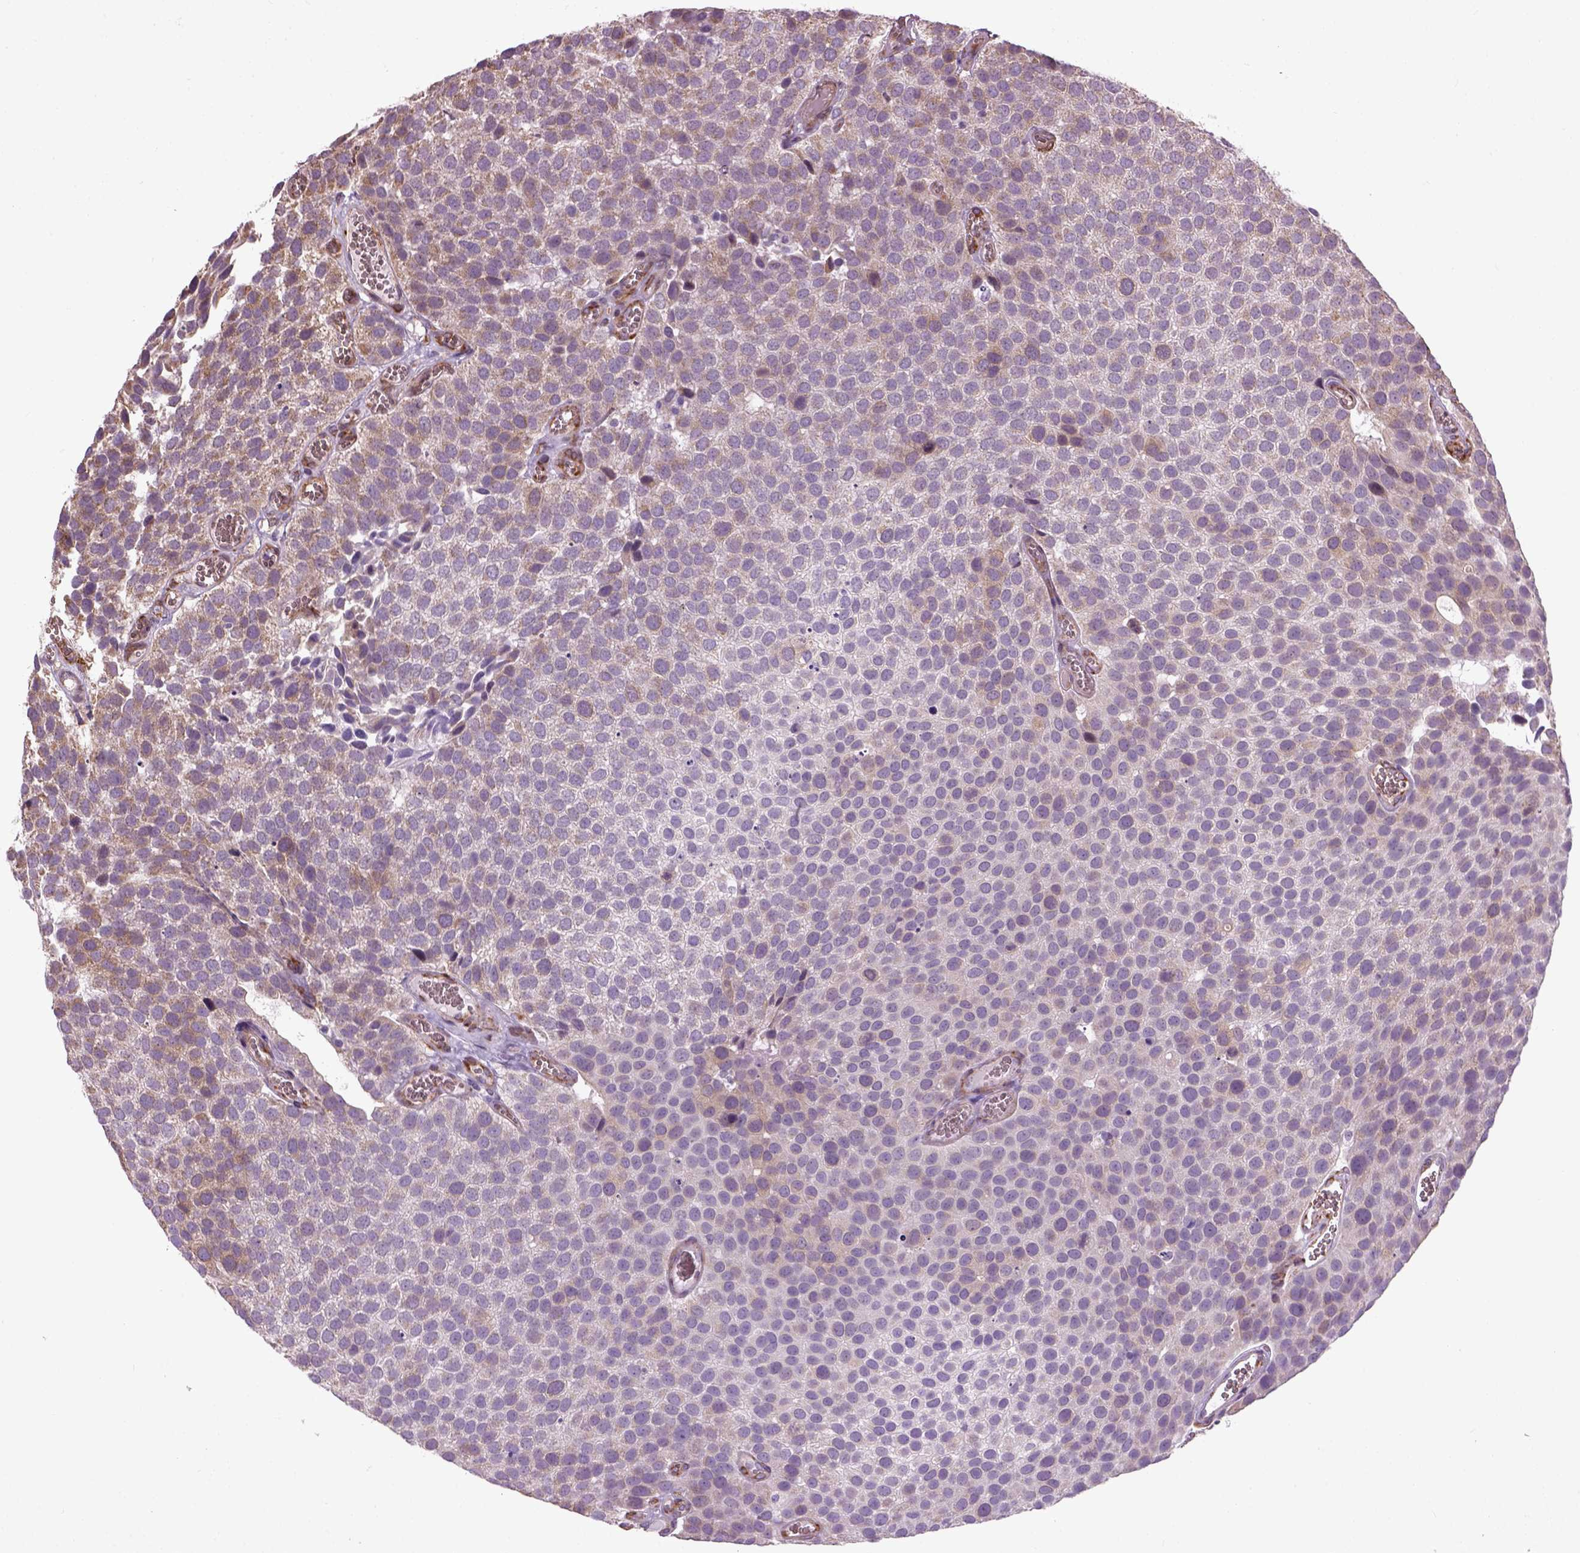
{"staining": {"intensity": "weak", "quantity": "25%-75%", "location": "cytoplasmic/membranous"}, "tissue": "urothelial cancer", "cell_type": "Tumor cells", "image_type": "cancer", "snomed": [{"axis": "morphology", "description": "Urothelial carcinoma, Low grade"}, {"axis": "topography", "description": "Urinary bladder"}], "caption": "Urothelial cancer stained for a protein reveals weak cytoplasmic/membranous positivity in tumor cells.", "gene": "XK", "patient": {"sex": "female", "age": 69}}